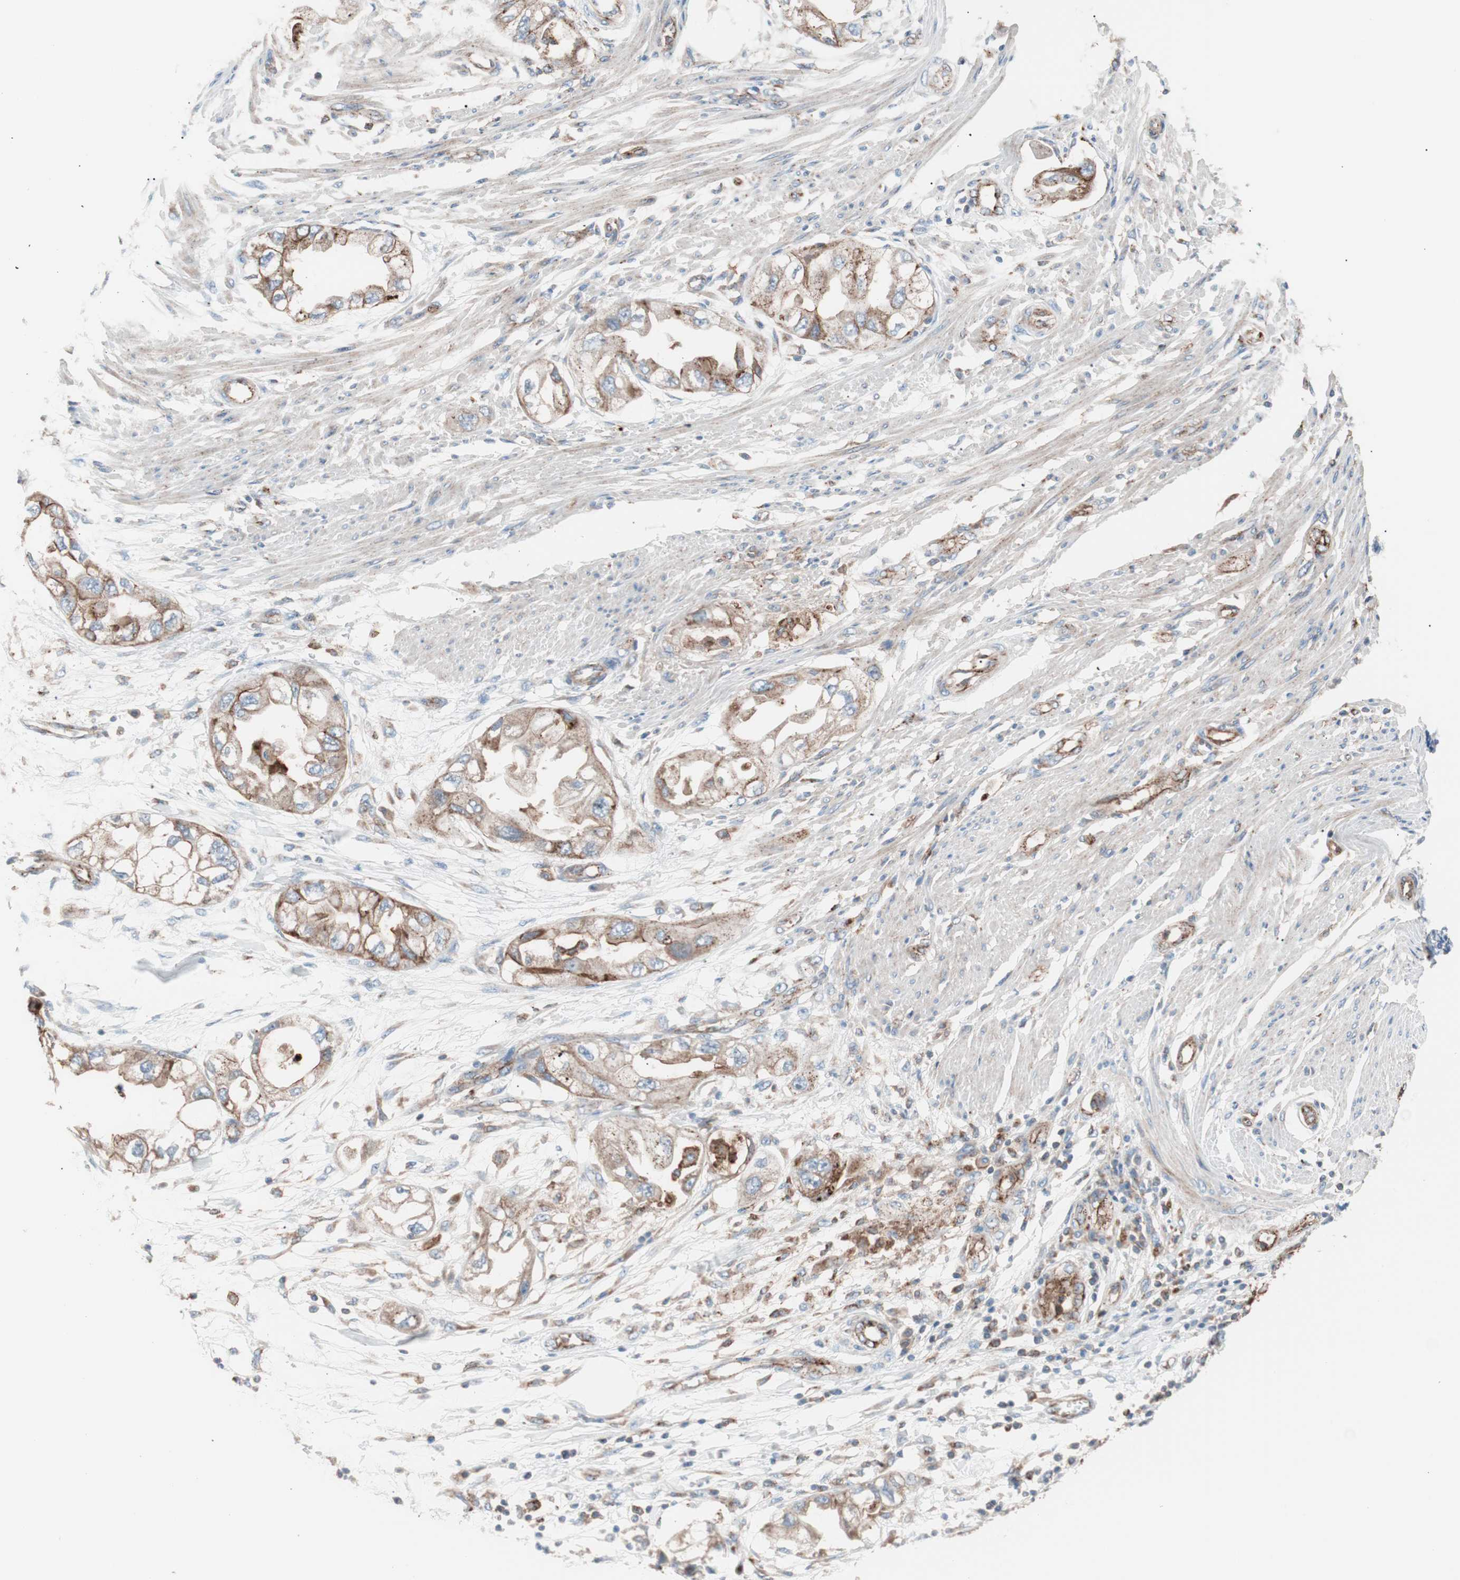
{"staining": {"intensity": "weak", "quantity": ">75%", "location": "cytoplasmic/membranous"}, "tissue": "endometrial cancer", "cell_type": "Tumor cells", "image_type": "cancer", "snomed": [{"axis": "morphology", "description": "Adenocarcinoma, NOS"}, {"axis": "topography", "description": "Endometrium"}], "caption": "Endometrial adenocarcinoma tissue displays weak cytoplasmic/membranous positivity in about >75% of tumor cells, visualized by immunohistochemistry. (IHC, brightfield microscopy, high magnification).", "gene": "FLOT2", "patient": {"sex": "female", "age": 67}}